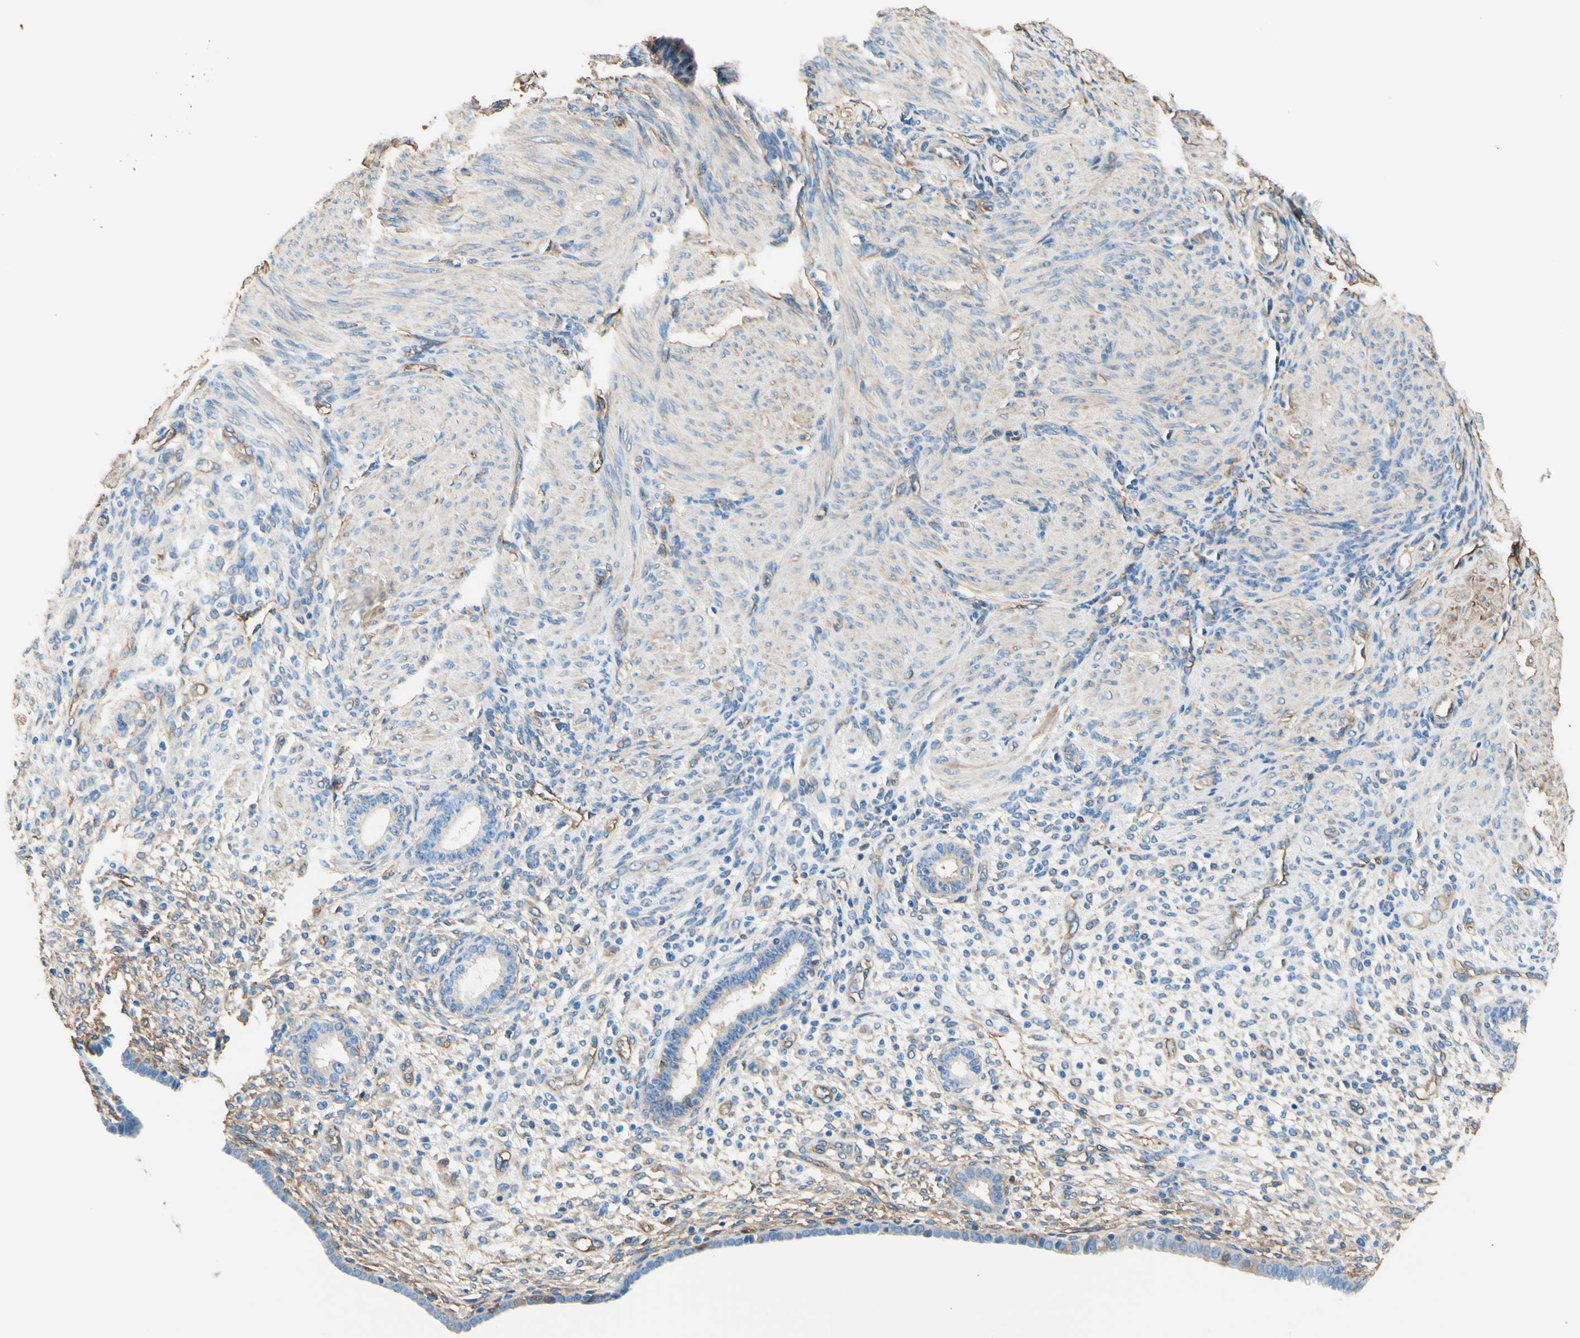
{"staining": {"intensity": "negative", "quantity": "none", "location": "none"}, "tissue": "endometrium", "cell_type": "Cells in endometrial stroma", "image_type": "normal", "snomed": [{"axis": "morphology", "description": "Normal tissue, NOS"}, {"axis": "topography", "description": "Endometrium"}], "caption": "An IHC histopathology image of benign endometrium is shown. There is no staining in cells in endometrial stroma of endometrium.", "gene": "DPYSL3", "patient": {"sex": "female", "age": 72}}